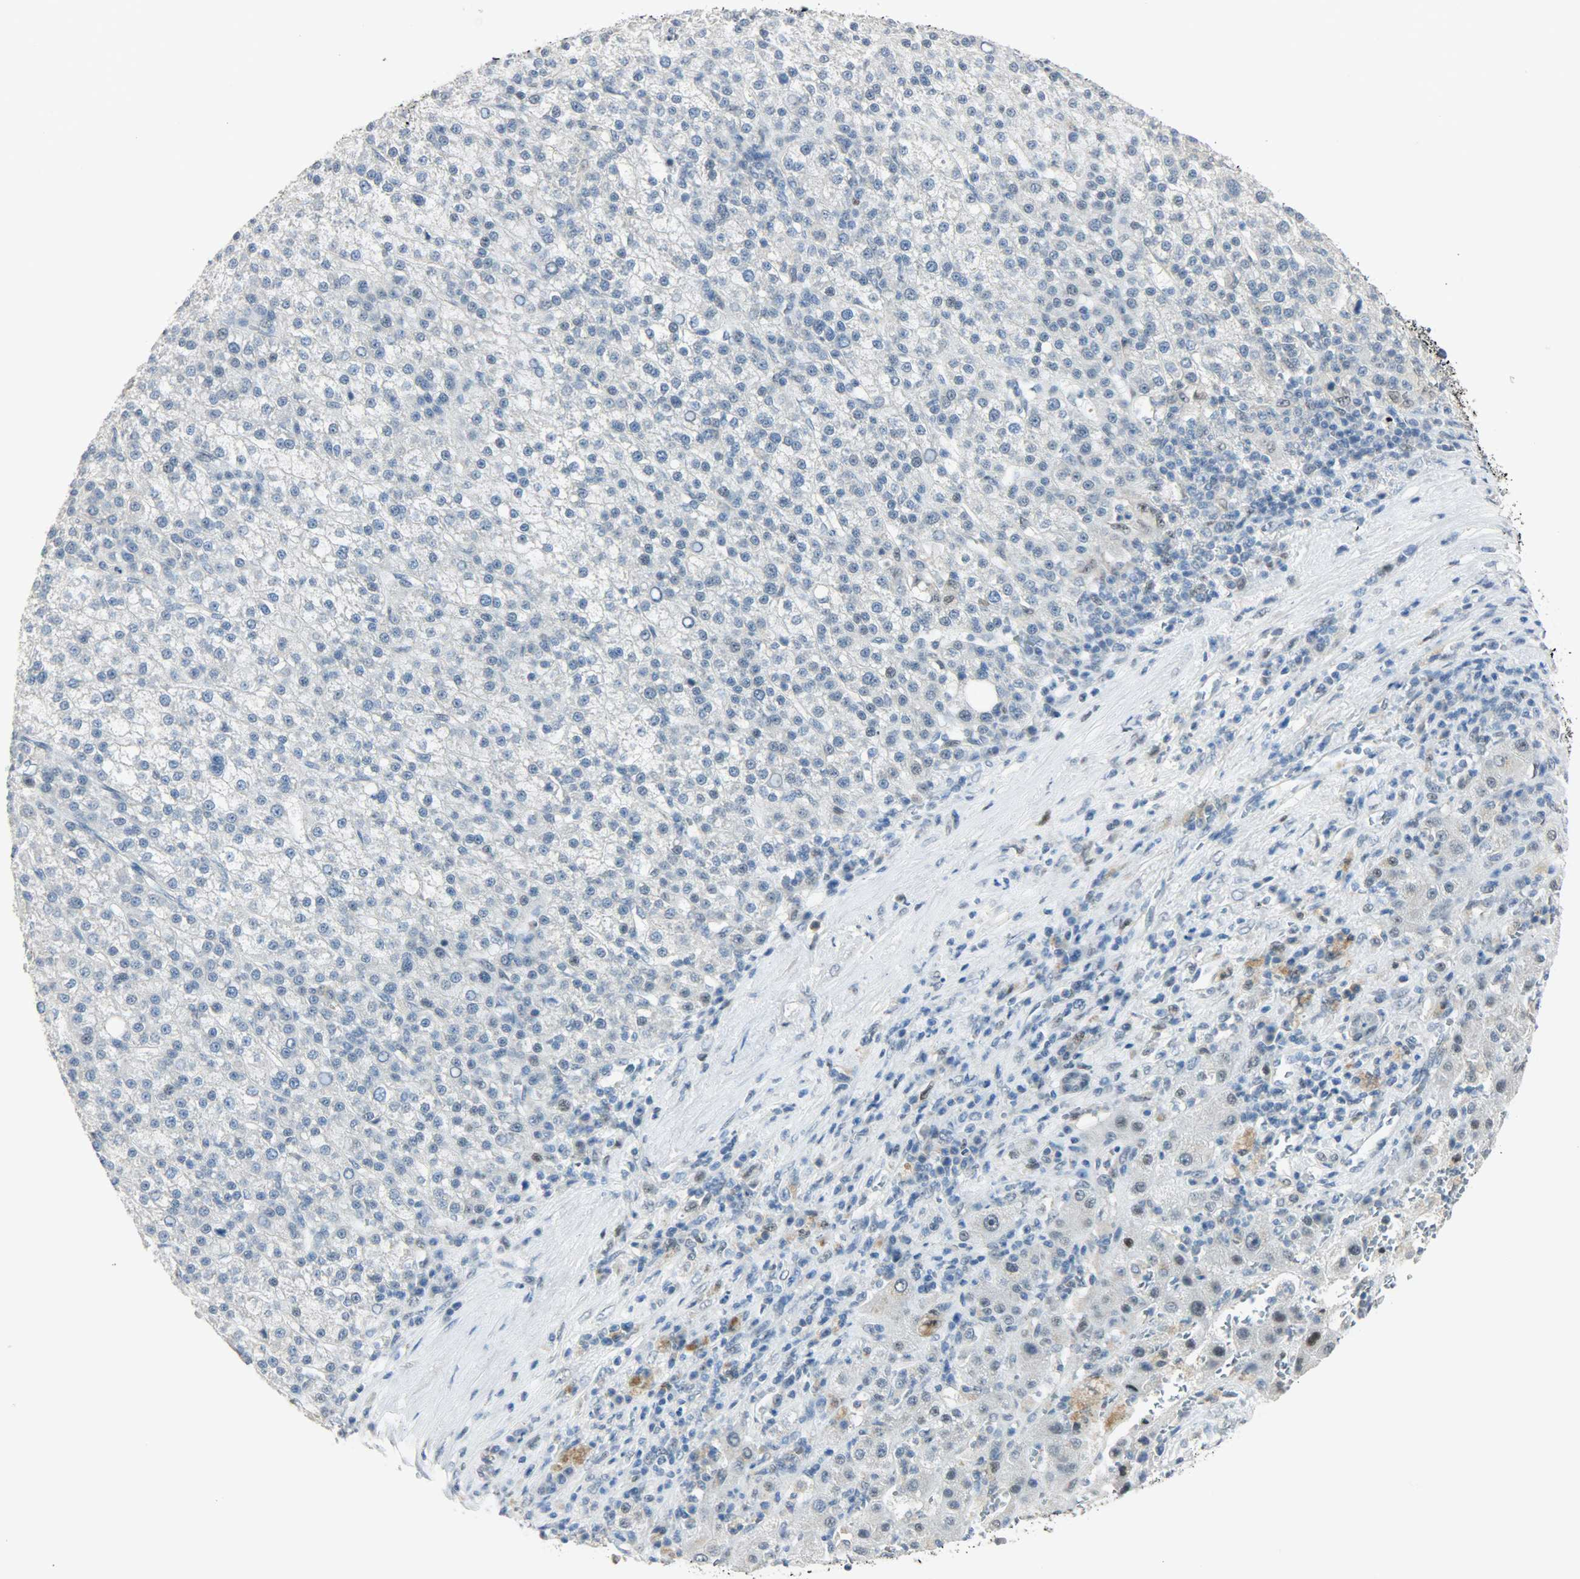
{"staining": {"intensity": "negative", "quantity": "none", "location": "none"}, "tissue": "liver cancer", "cell_type": "Tumor cells", "image_type": "cancer", "snomed": [{"axis": "morphology", "description": "Carcinoma, Hepatocellular, NOS"}, {"axis": "topography", "description": "Liver"}], "caption": "Immunohistochemistry (IHC) micrograph of human liver cancer stained for a protein (brown), which reveals no positivity in tumor cells. (DAB (3,3'-diaminobenzidine) immunohistochemistry (IHC) with hematoxylin counter stain).", "gene": "PPARG", "patient": {"sex": "female", "age": 58}}